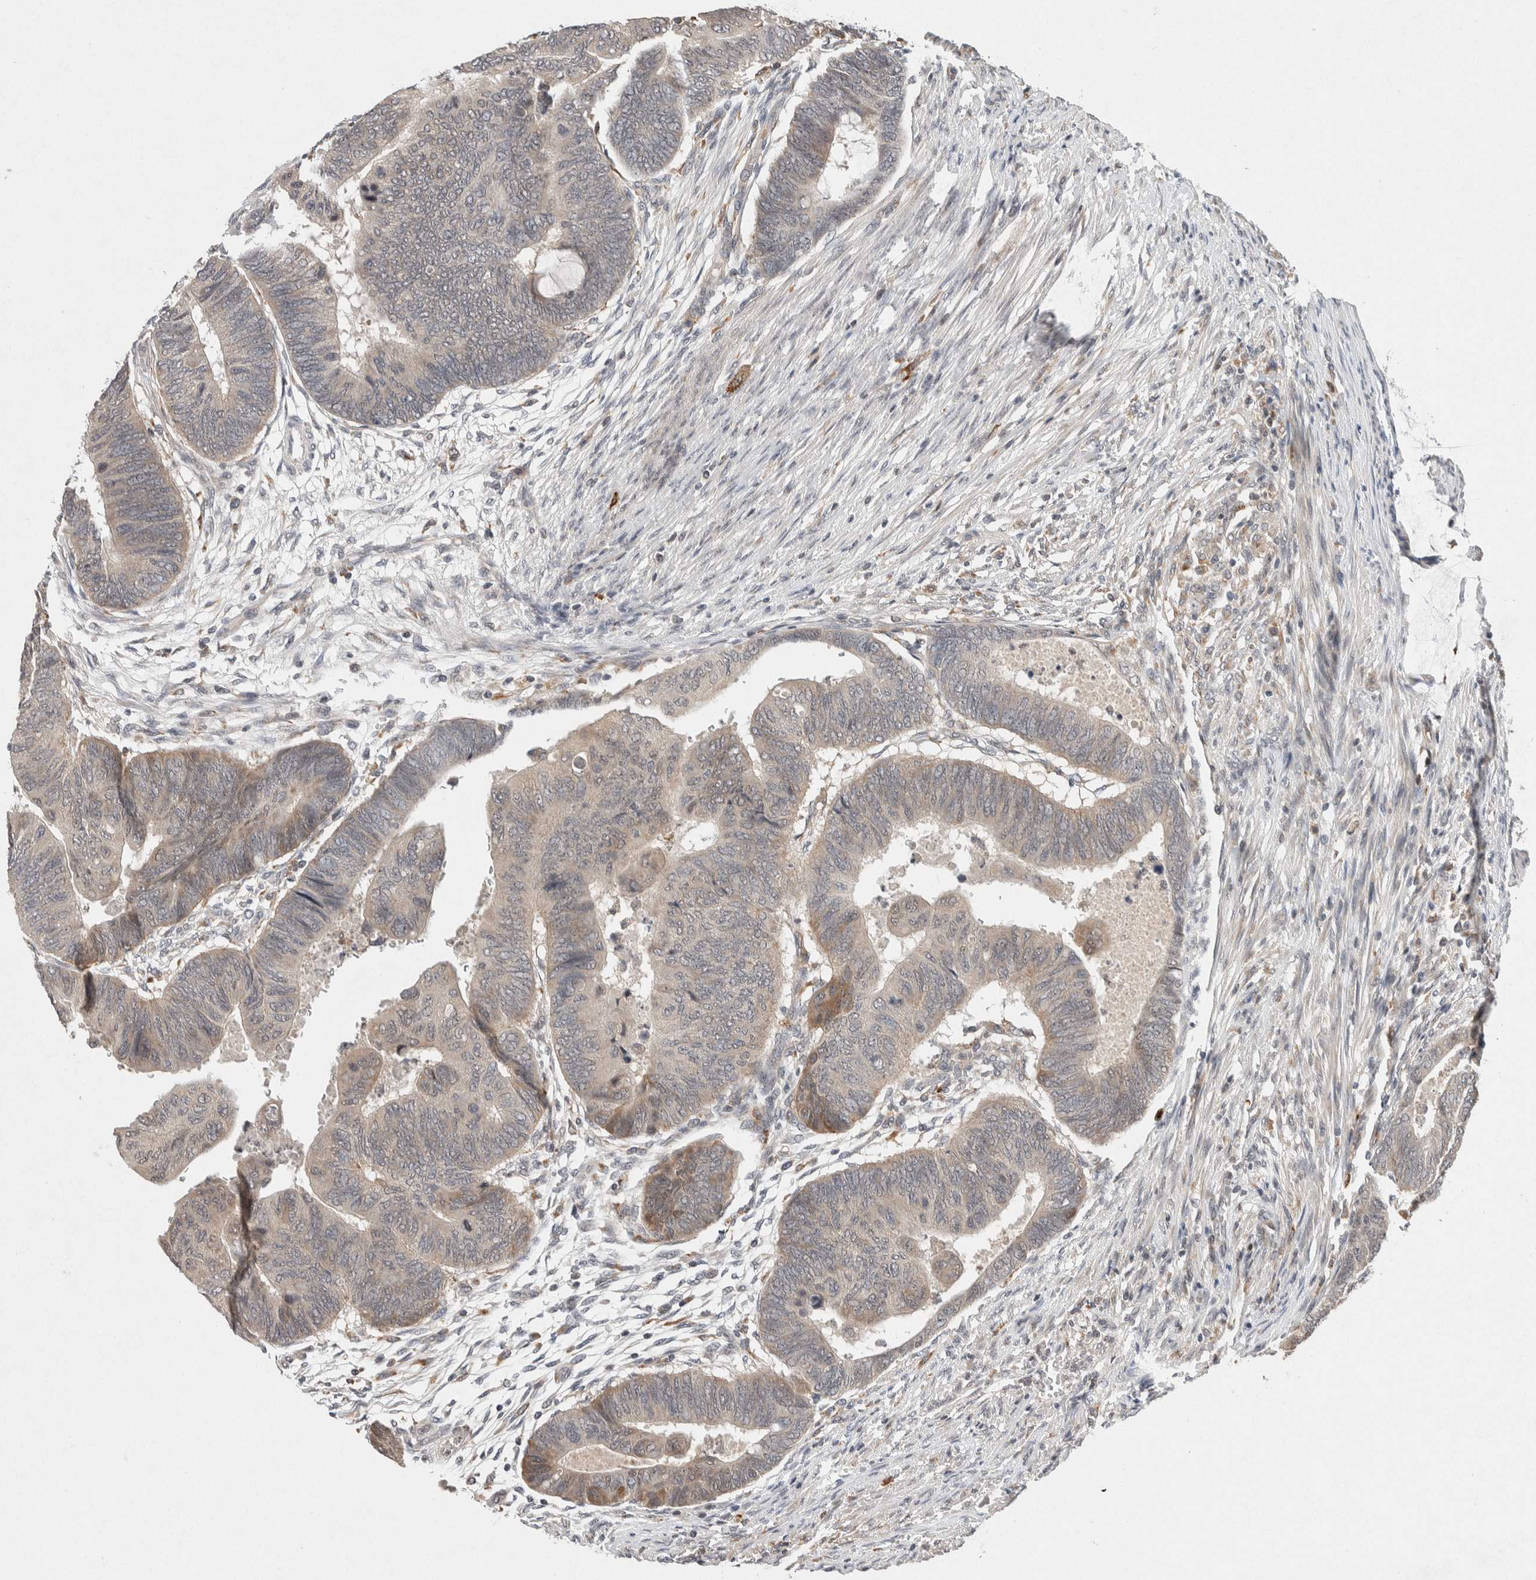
{"staining": {"intensity": "weak", "quantity": "<25%", "location": "cytoplasmic/membranous"}, "tissue": "colorectal cancer", "cell_type": "Tumor cells", "image_type": "cancer", "snomed": [{"axis": "morphology", "description": "Normal tissue, NOS"}, {"axis": "morphology", "description": "Adenocarcinoma, NOS"}, {"axis": "topography", "description": "Rectum"}, {"axis": "topography", "description": "Peripheral nerve tissue"}], "caption": "An IHC micrograph of colorectal adenocarcinoma is shown. There is no staining in tumor cells of colorectal adenocarcinoma.", "gene": "KCNK1", "patient": {"sex": "male", "age": 92}}